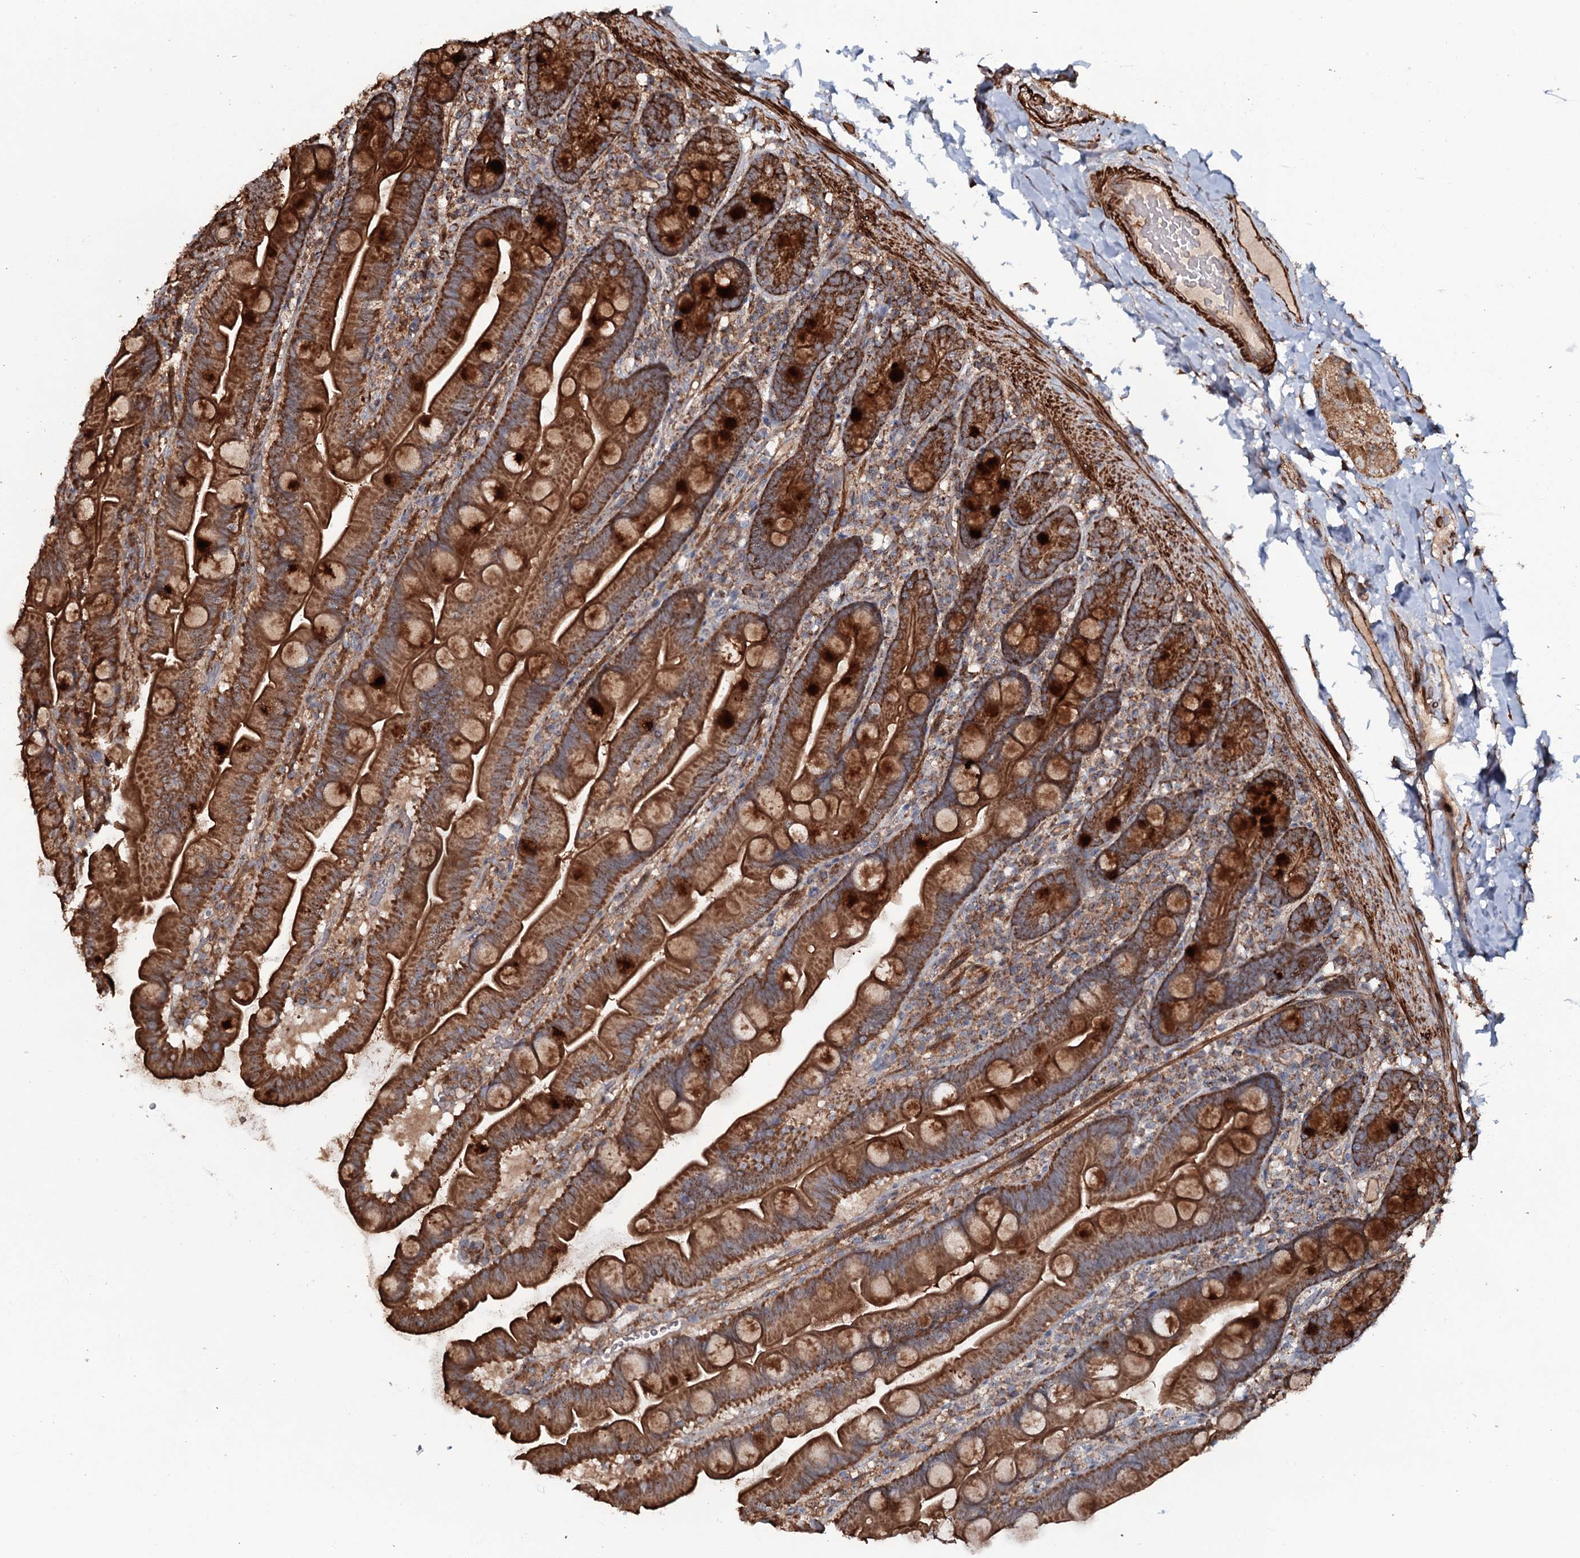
{"staining": {"intensity": "strong", "quantity": ">75%", "location": "cytoplasmic/membranous"}, "tissue": "small intestine", "cell_type": "Glandular cells", "image_type": "normal", "snomed": [{"axis": "morphology", "description": "Normal tissue, NOS"}, {"axis": "topography", "description": "Small intestine"}], "caption": "Glandular cells reveal high levels of strong cytoplasmic/membranous expression in about >75% of cells in unremarkable small intestine. (Stains: DAB (3,3'-diaminobenzidine) in brown, nuclei in blue, Microscopy: brightfield microscopy at high magnification).", "gene": "VWA8", "patient": {"sex": "female", "age": 68}}